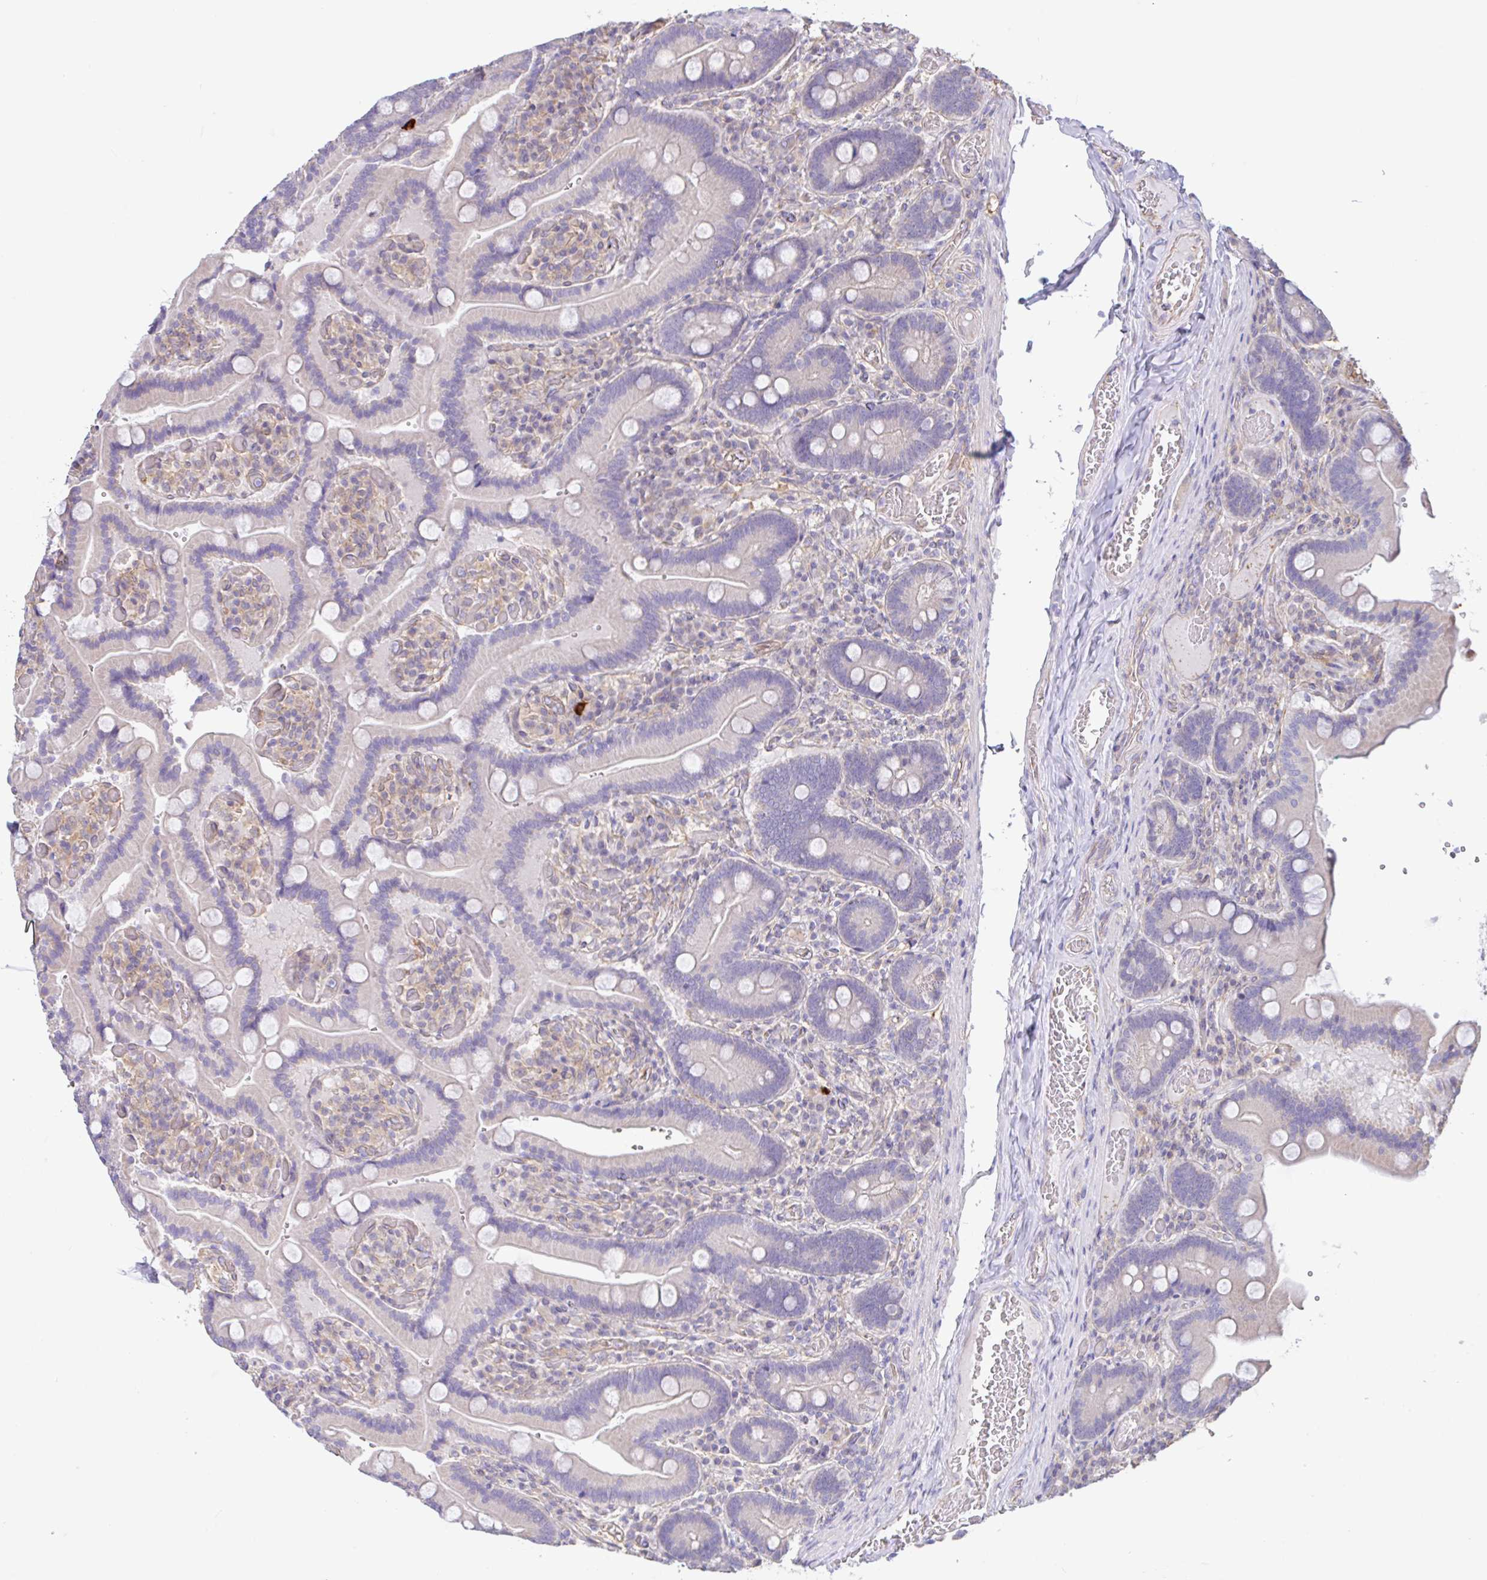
{"staining": {"intensity": "negative", "quantity": "none", "location": "none"}, "tissue": "duodenum", "cell_type": "Glandular cells", "image_type": "normal", "snomed": [{"axis": "morphology", "description": "Normal tissue, NOS"}, {"axis": "topography", "description": "Duodenum"}], "caption": "An immunohistochemistry (IHC) micrograph of unremarkable duodenum is shown. There is no staining in glandular cells of duodenum. Brightfield microscopy of IHC stained with DAB (brown) and hematoxylin (blue), captured at high magnification.", "gene": "PLCD4", "patient": {"sex": "female", "age": 62}}